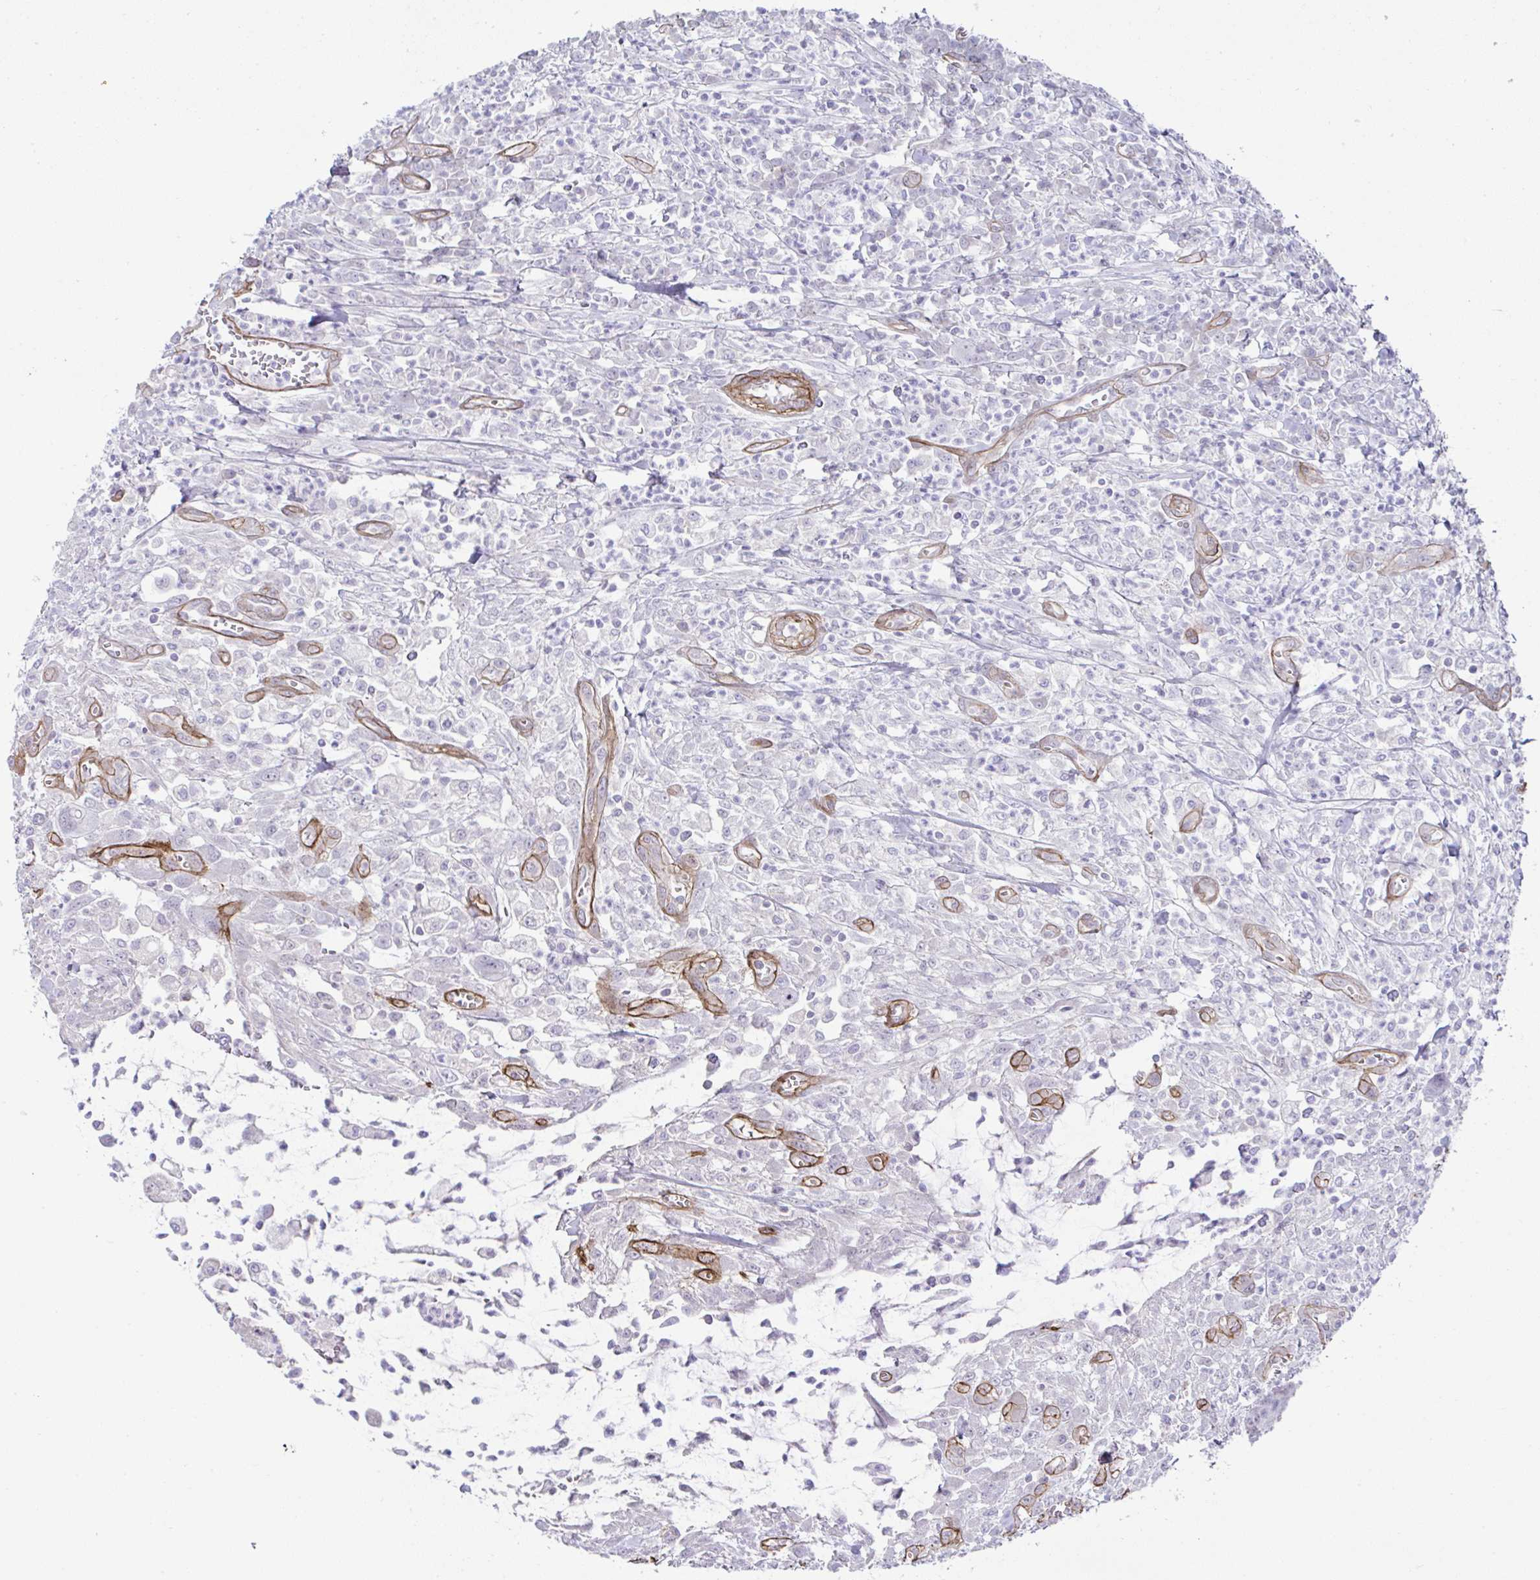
{"staining": {"intensity": "negative", "quantity": "none", "location": "none"}, "tissue": "colorectal cancer", "cell_type": "Tumor cells", "image_type": "cancer", "snomed": [{"axis": "morphology", "description": "Adenocarcinoma, NOS"}, {"axis": "topography", "description": "Colon"}], "caption": "Tumor cells are negative for protein expression in human adenocarcinoma (colorectal).", "gene": "FBXO34", "patient": {"sex": "male", "age": 65}}